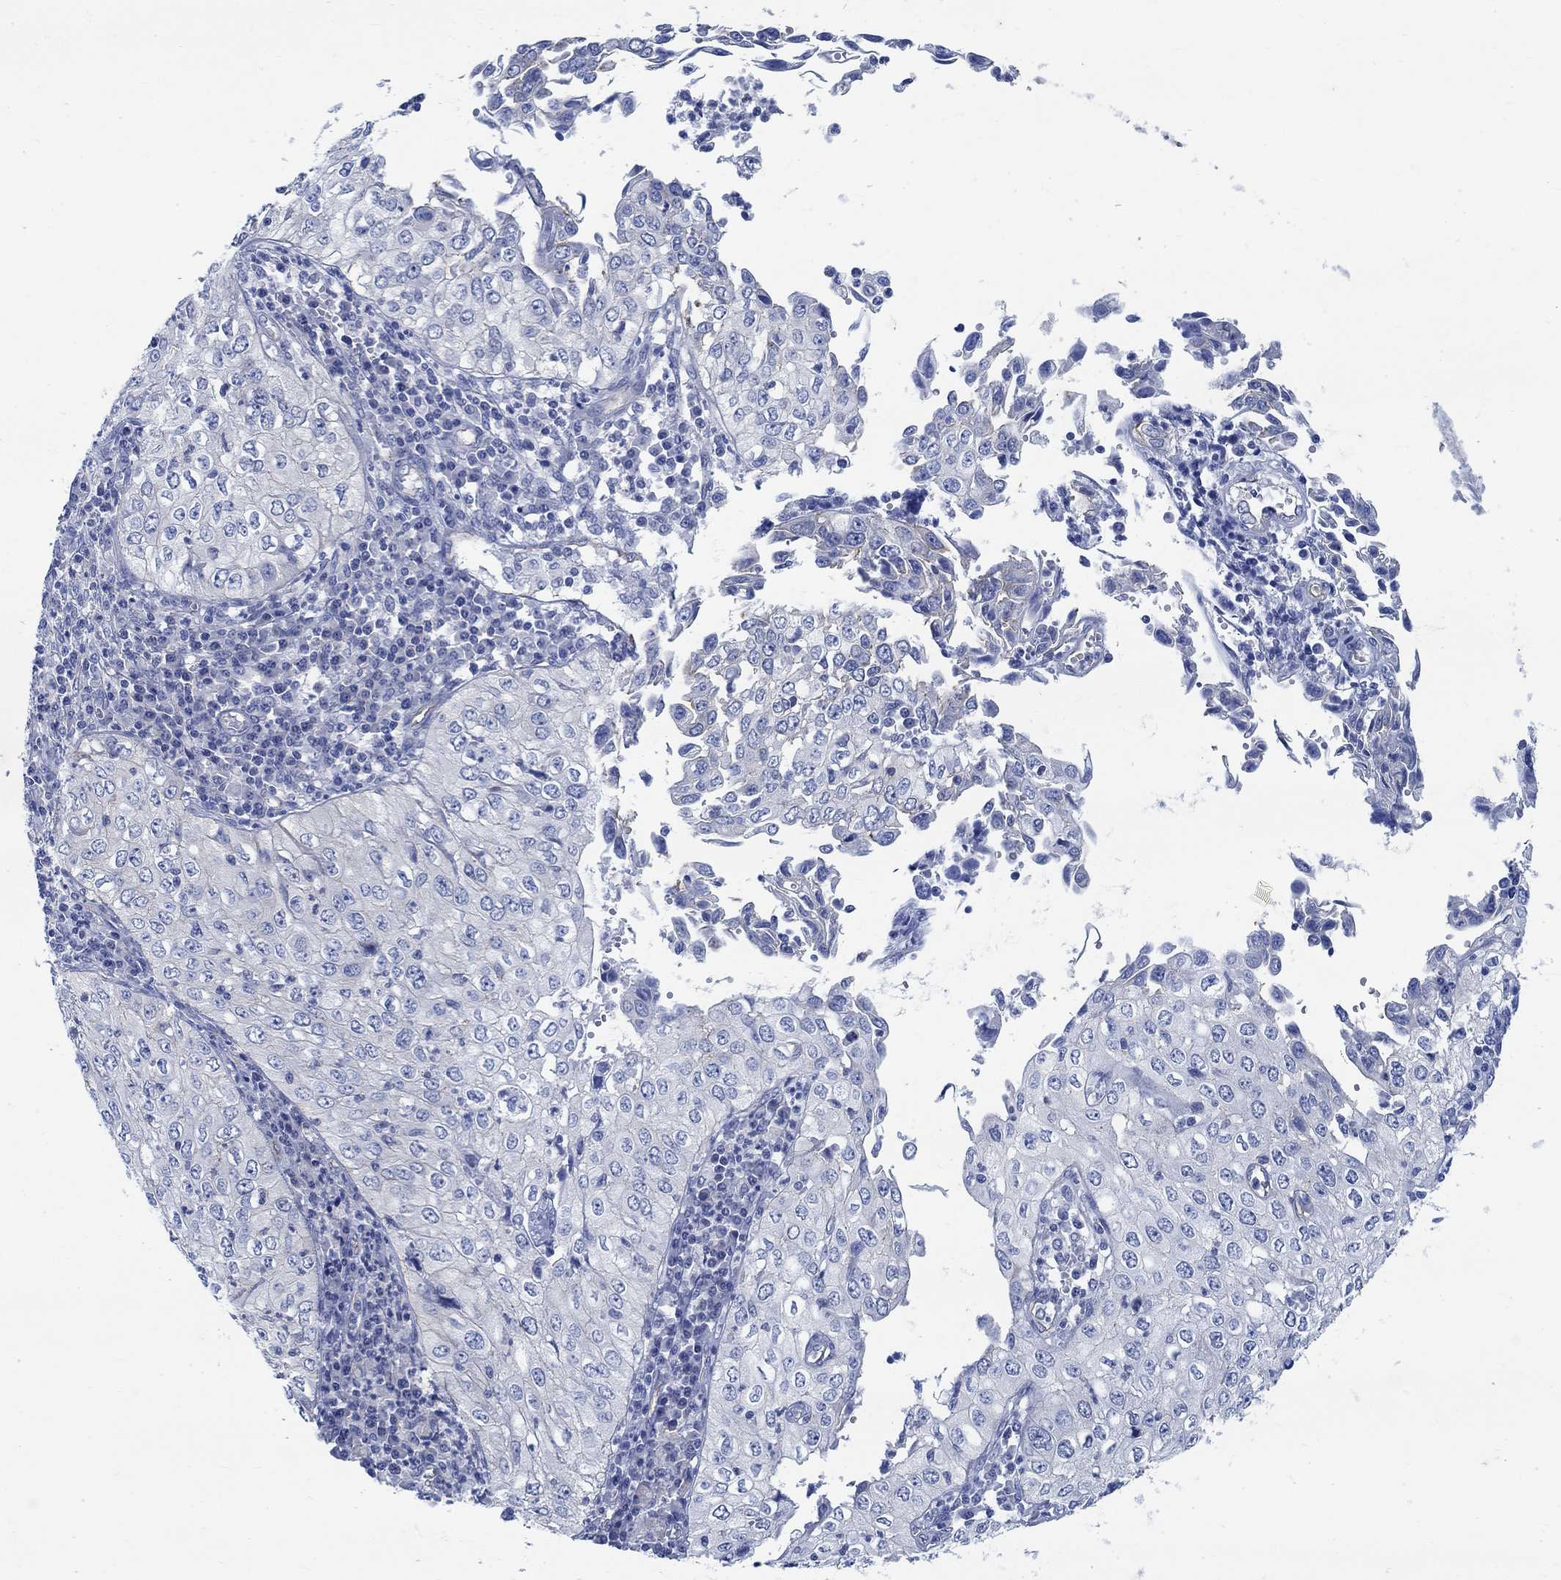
{"staining": {"intensity": "negative", "quantity": "none", "location": "none"}, "tissue": "cervical cancer", "cell_type": "Tumor cells", "image_type": "cancer", "snomed": [{"axis": "morphology", "description": "Squamous cell carcinoma, NOS"}, {"axis": "topography", "description": "Cervix"}], "caption": "DAB immunohistochemical staining of human cervical cancer (squamous cell carcinoma) exhibits no significant positivity in tumor cells.", "gene": "TMEM198", "patient": {"sex": "female", "age": 24}}